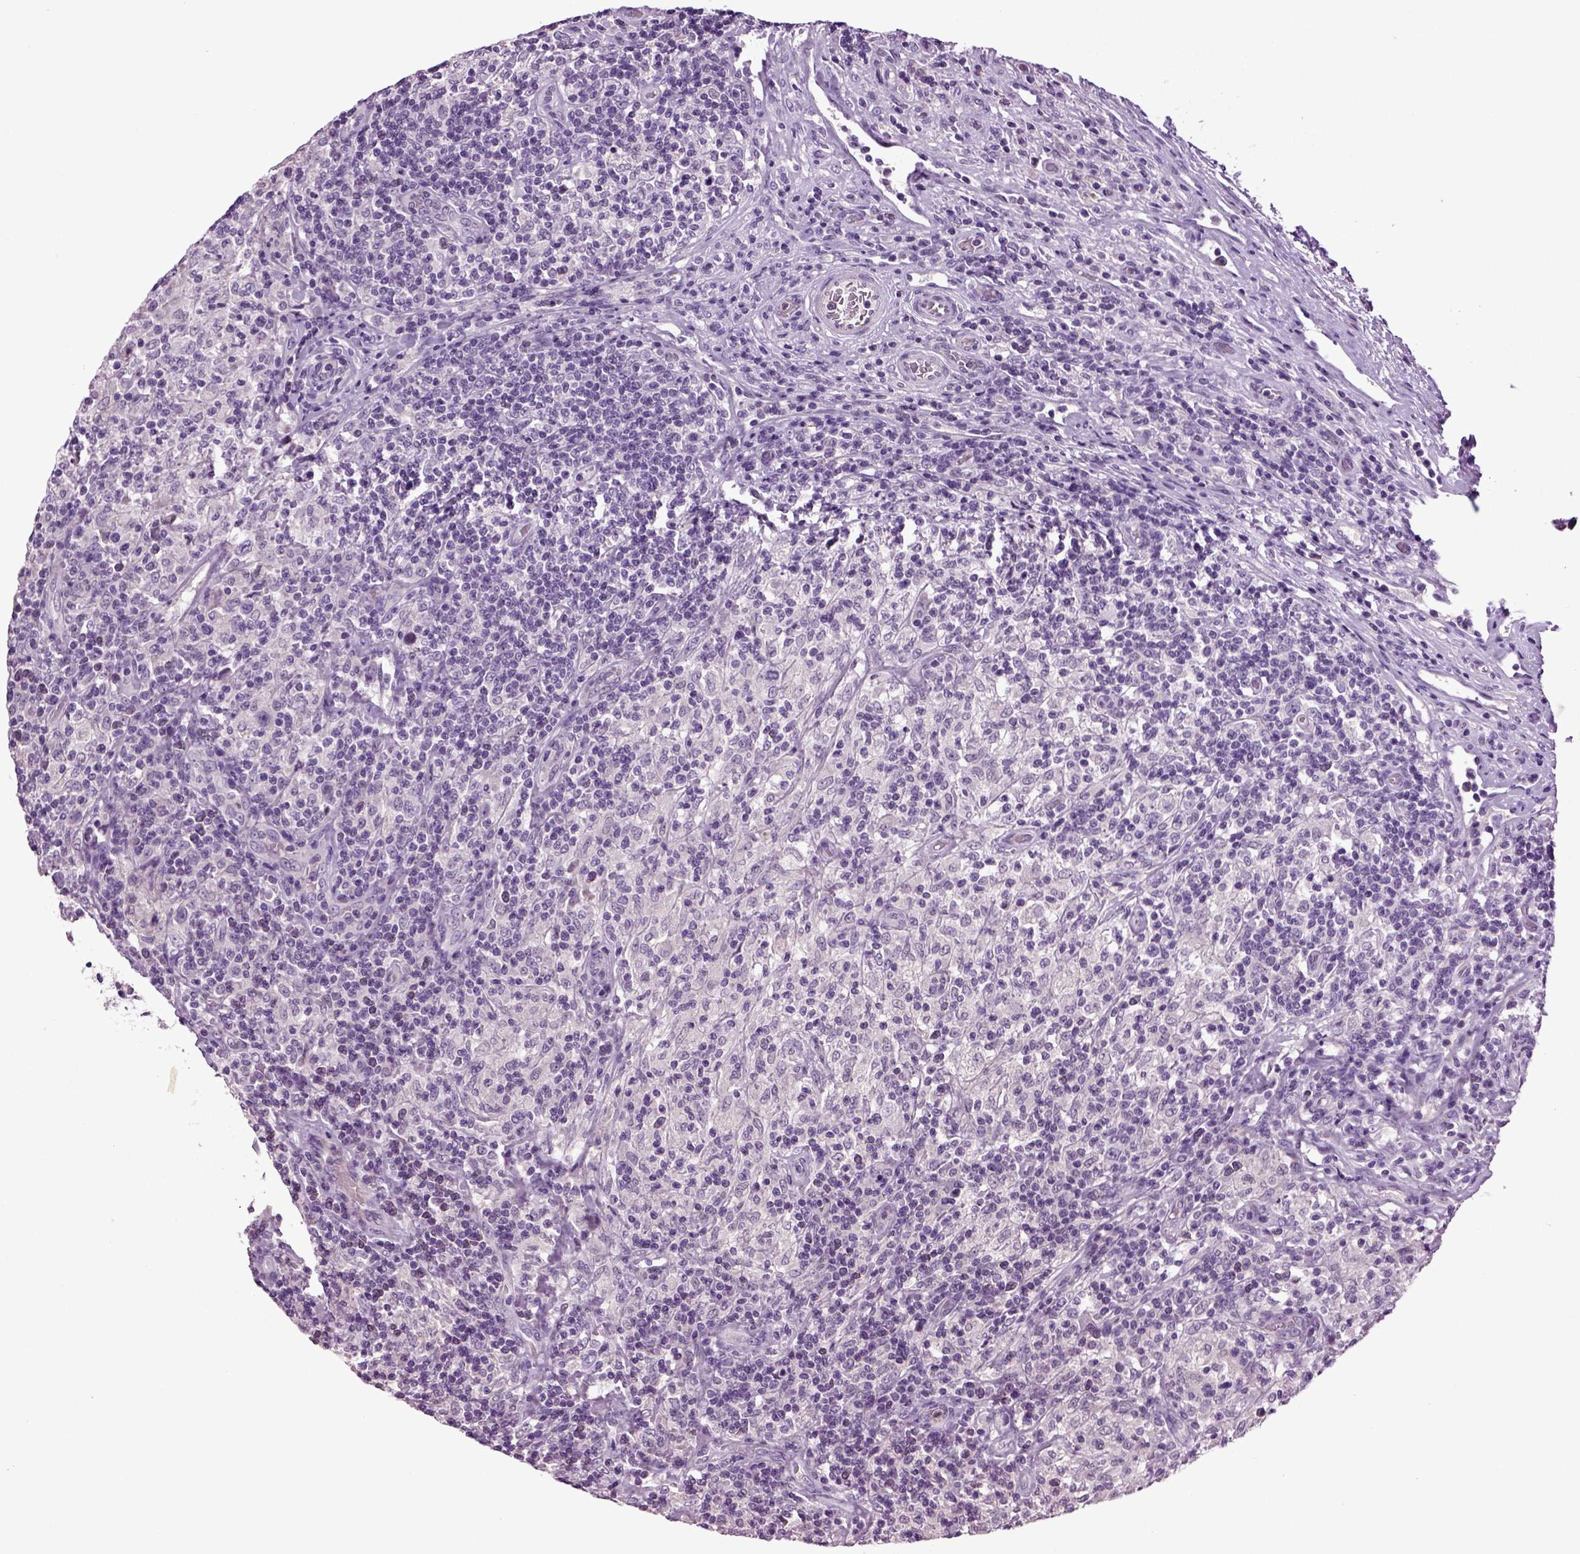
{"staining": {"intensity": "negative", "quantity": "none", "location": "none"}, "tissue": "lymphoma", "cell_type": "Tumor cells", "image_type": "cancer", "snomed": [{"axis": "morphology", "description": "Hodgkin's disease, NOS"}, {"axis": "topography", "description": "Lymph node"}], "caption": "Tumor cells are negative for protein expression in human Hodgkin's disease.", "gene": "FGF11", "patient": {"sex": "male", "age": 70}}